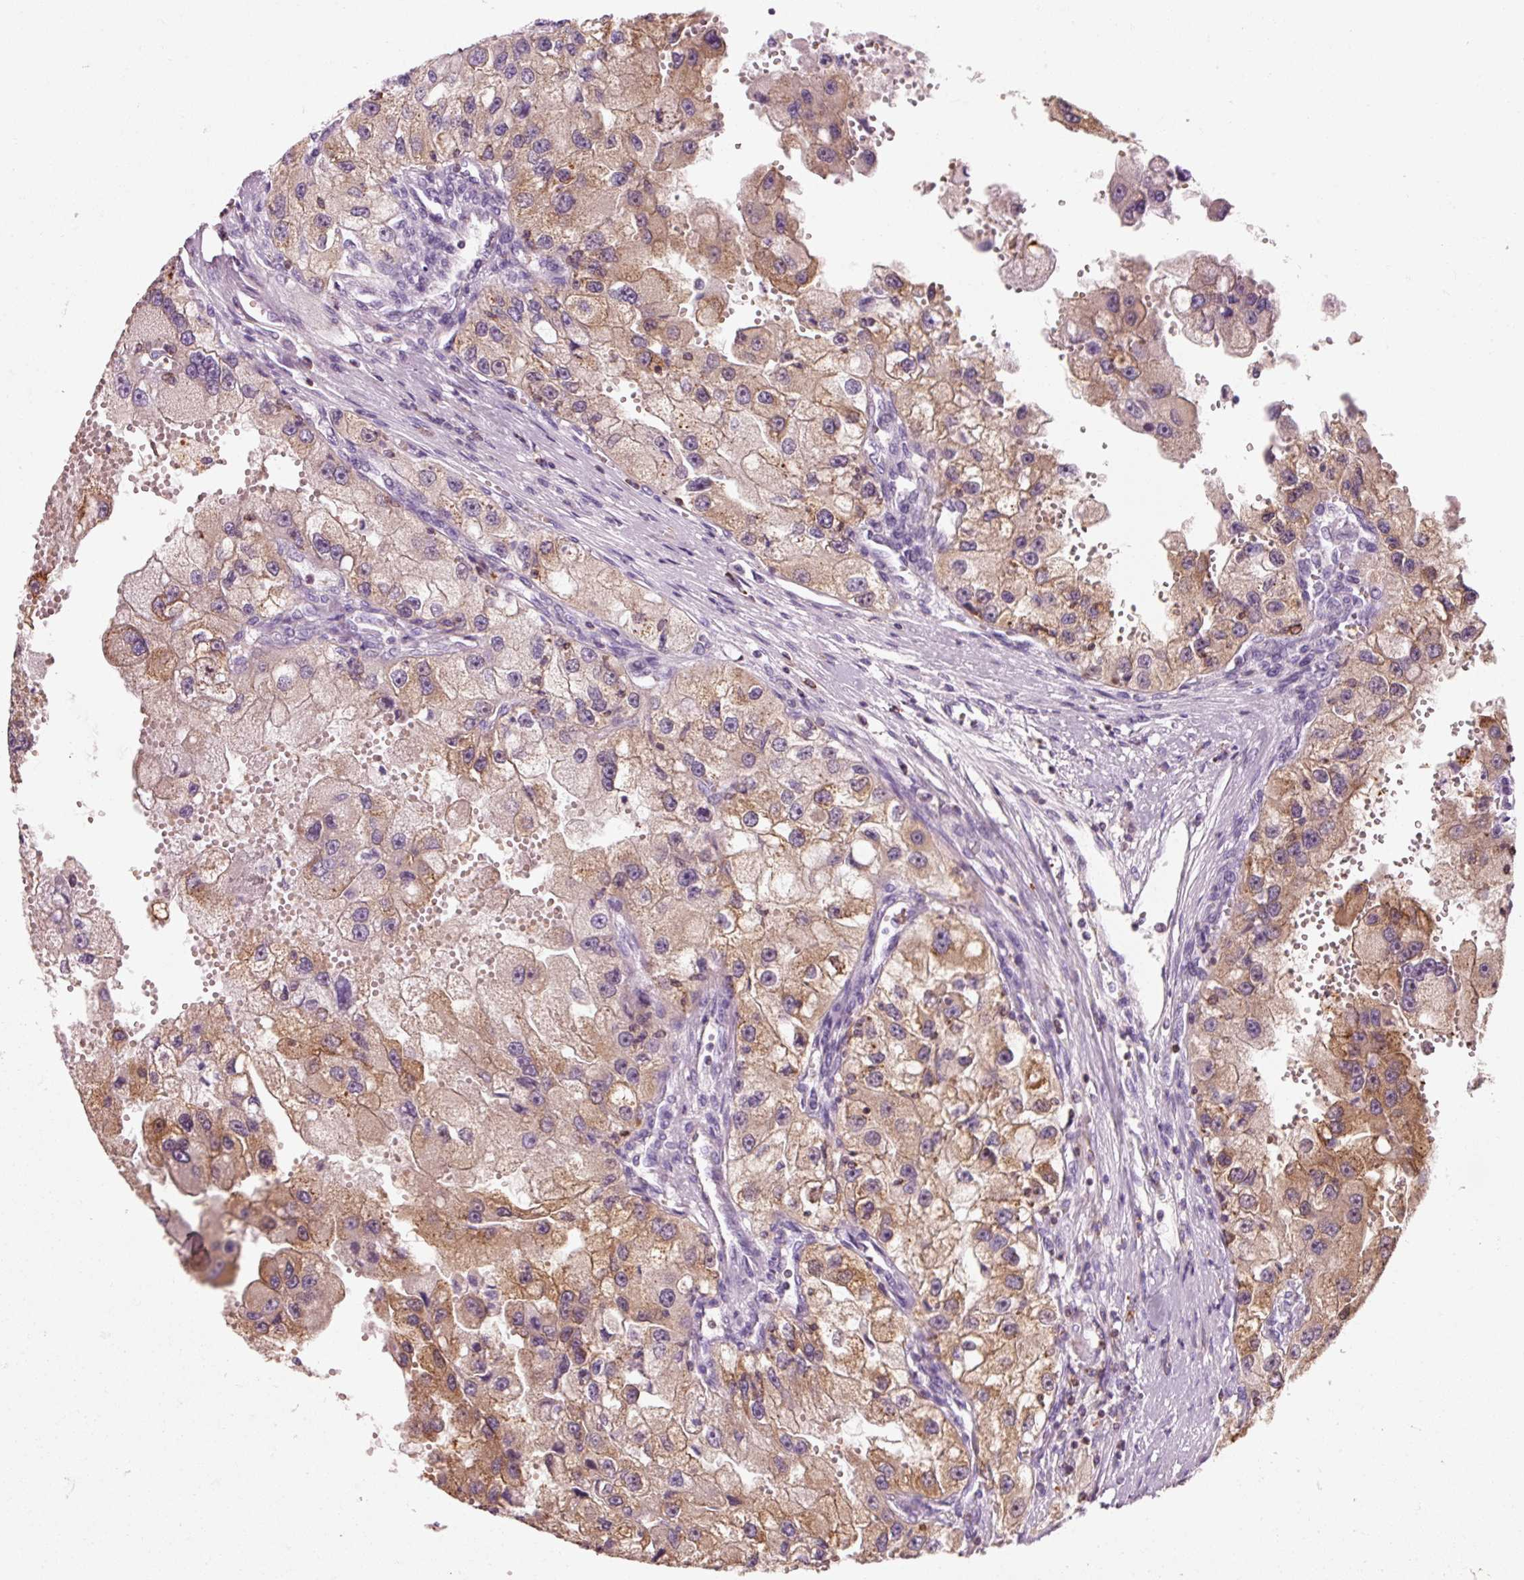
{"staining": {"intensity": "moderate", "quantity": ">75%", "location": "cytoplasmic/membranous"}, "tissue": "renal cancer", "cell_type": "Tumor cells", "image_type": "cancer", "snomed": [{"axis": "morphology", "description": "Adenocarcinoma, NOS"}, {"axis": "topography", "description": "Kidney"}], "caption": "This photomicrograph exhibits immunohistochemistry staining of human renal cancer, with medium moderate cytoplasmic/membranous positivity in approximately >75% of tumor cells.", "gene": "OR8K1", "patient": {"sex": "male", "age": 63}}